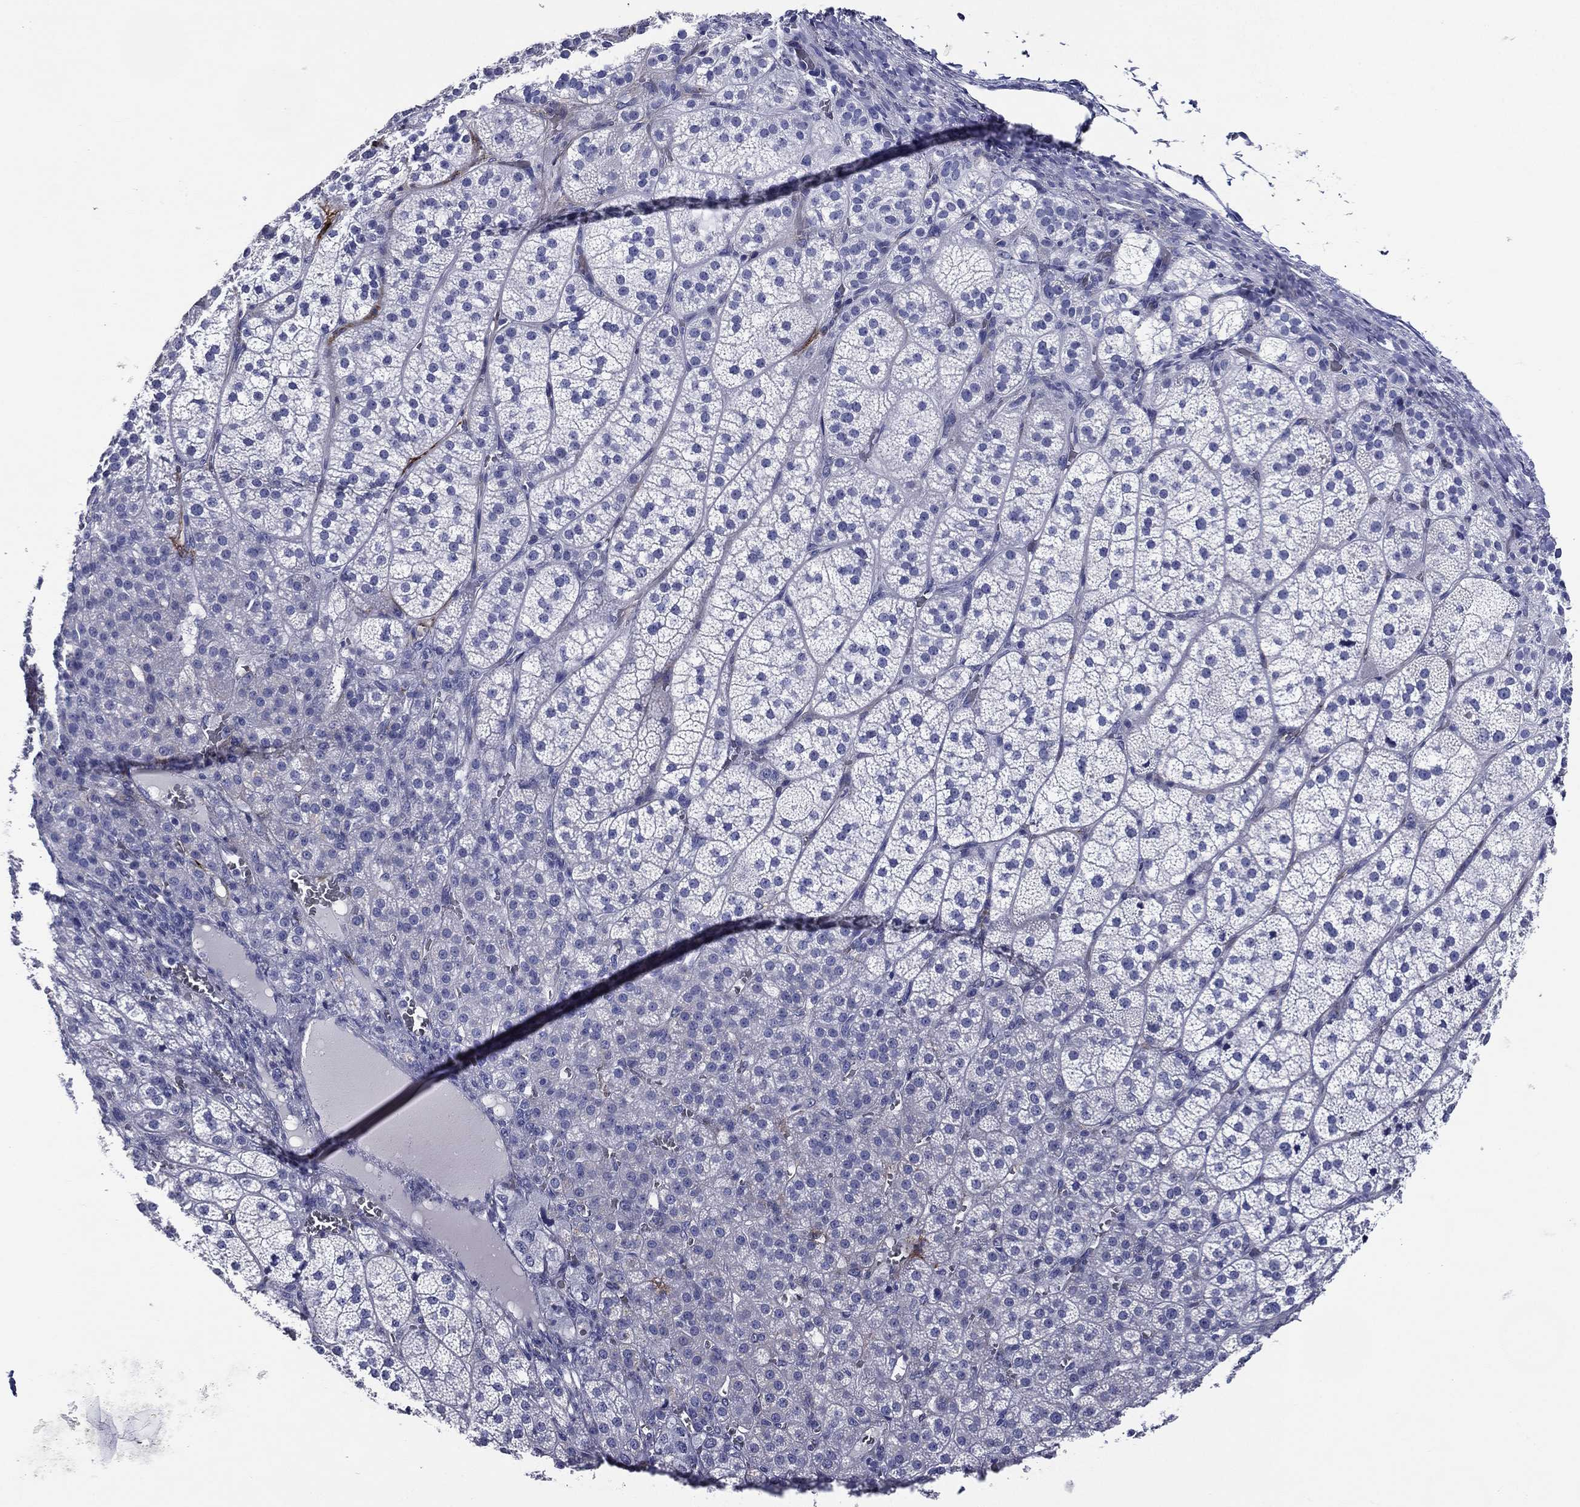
{"staining": {"intensity": "negative", "quantity": "none", "location": "none"}, "tissue": "adrenal gland", "cell_type": "Glandular cells", "image_type": "normal", "snomed": [{"axis": "morphology", "description": "Normal tissue, NOS"}, {"axis": "topography", "description": "Adrenal gland"}], "caption": "IHC histopathology image of benign adrenal gland: adrenal gland stained with DAB (3,3'-diaminobenzidine) displays no significant protein expression in glandular cells.", "gene": "ACE2", "patient": {"sex": "female", "age": 60}}